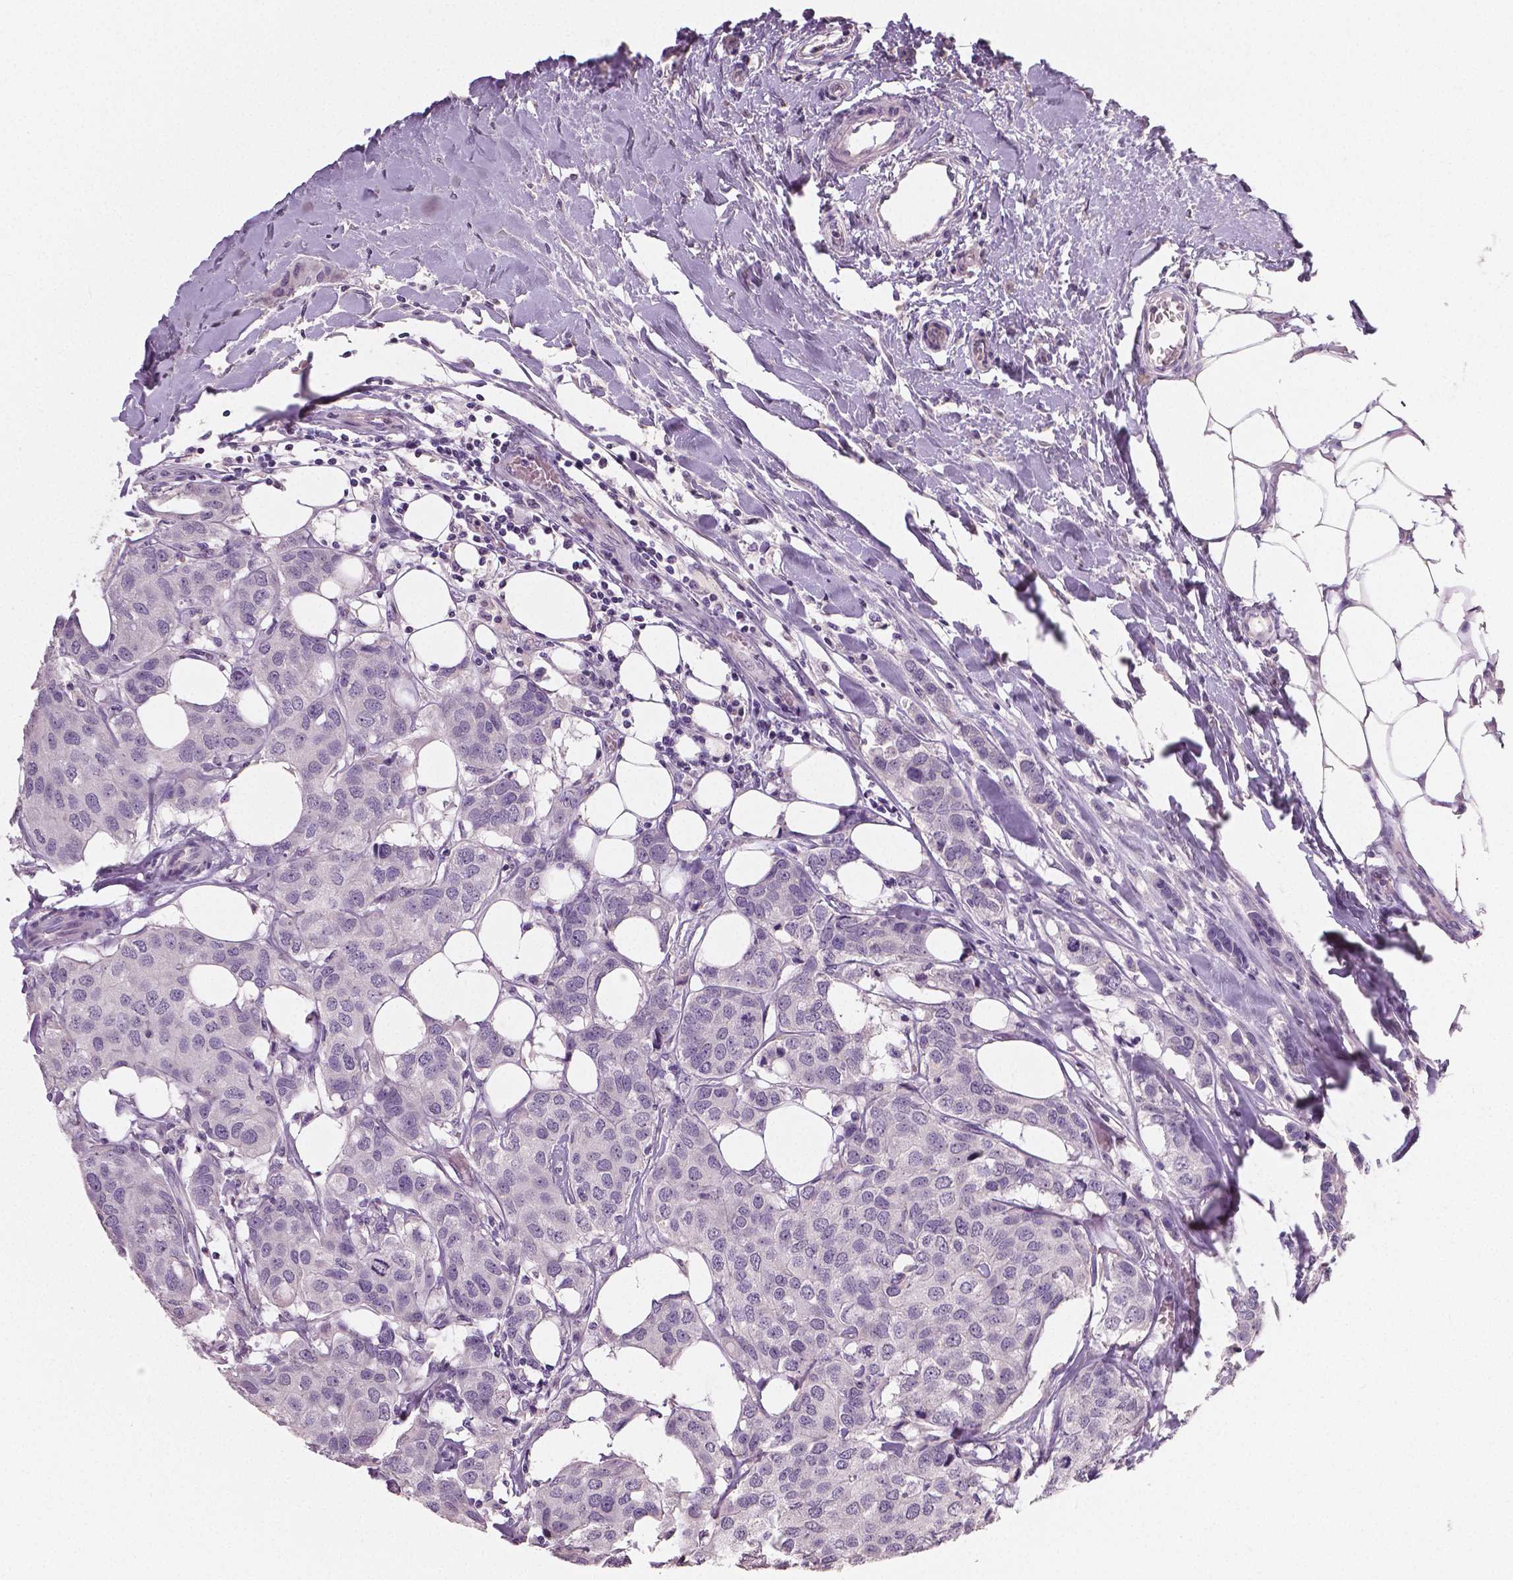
{"staining": {"intensity": "negative", "quantity": "none", "location": "none"}, "tissue": "breast cancer", "cell_type": "Tumor cells", "image_type": "cancer", "snomed": [{"axis": "morphology", "description": "Duct carcinoma"}, {"axis": "topography", "description": "Breast"}], "caption": "This is a histopathology image of immunohistochemistry staining of breast intraductal carcinoma, which shows no staining in tumor cells.", "gene": "NECAB1", "patient": {"sex": "female", "age": 80}}